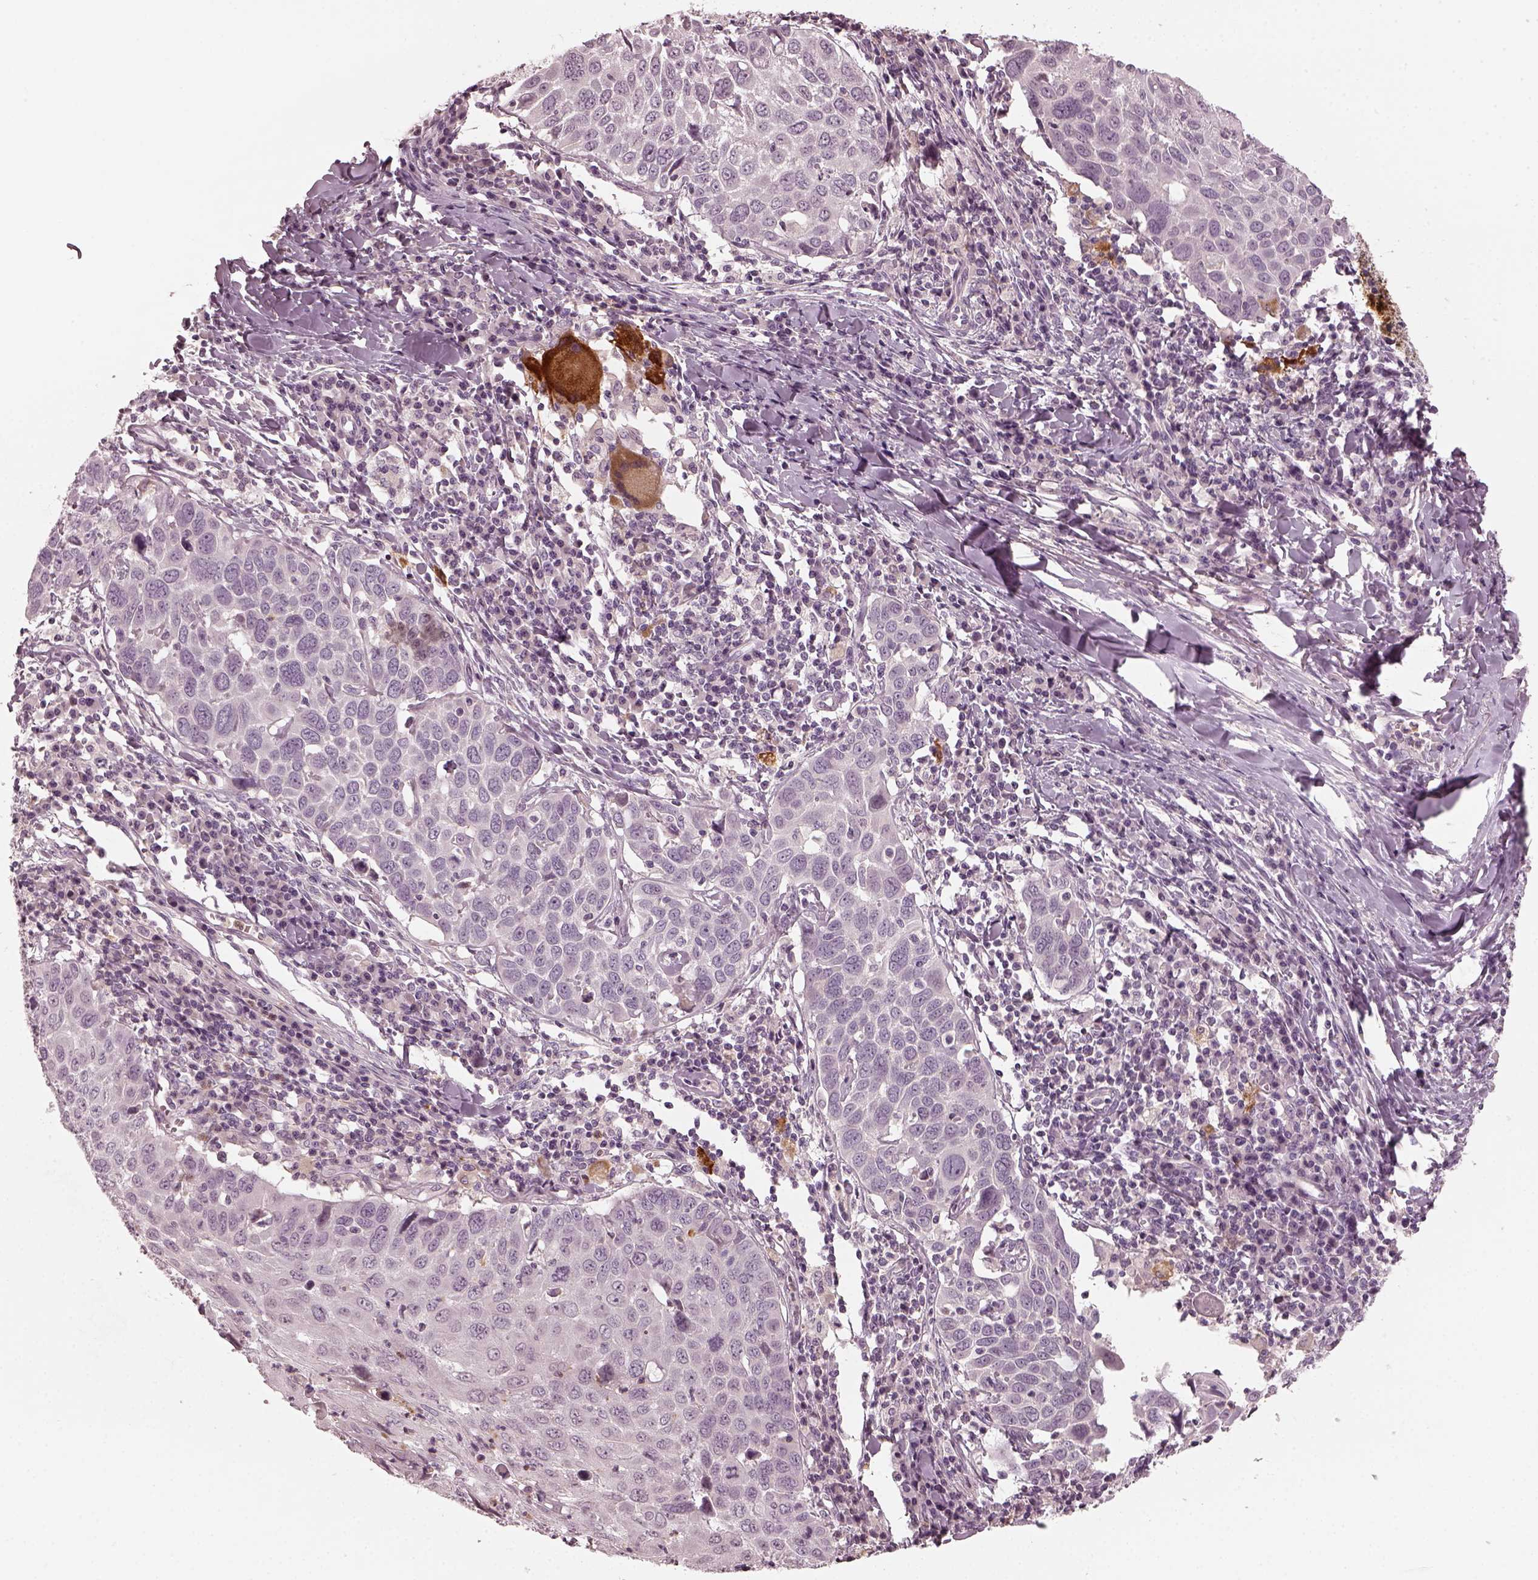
{"staining": {"intensity": "negative", "quantity": "none", "location": "none"}, "tissue": "lung cancer", "cell_type": "Tumor cells", "image_type": "cancer", "snomed": [{"axis": "morphology", "description": "Squamous cell carcinoma, NOS"}, {"axis": "topography", "description": "Lung"}], "caption": "The histopathology image displays no staining of tumor cells in squamous cell carcinoma (lung).", "gene": "CHIT1", "patient": {"sex": "male", "age": 57}}